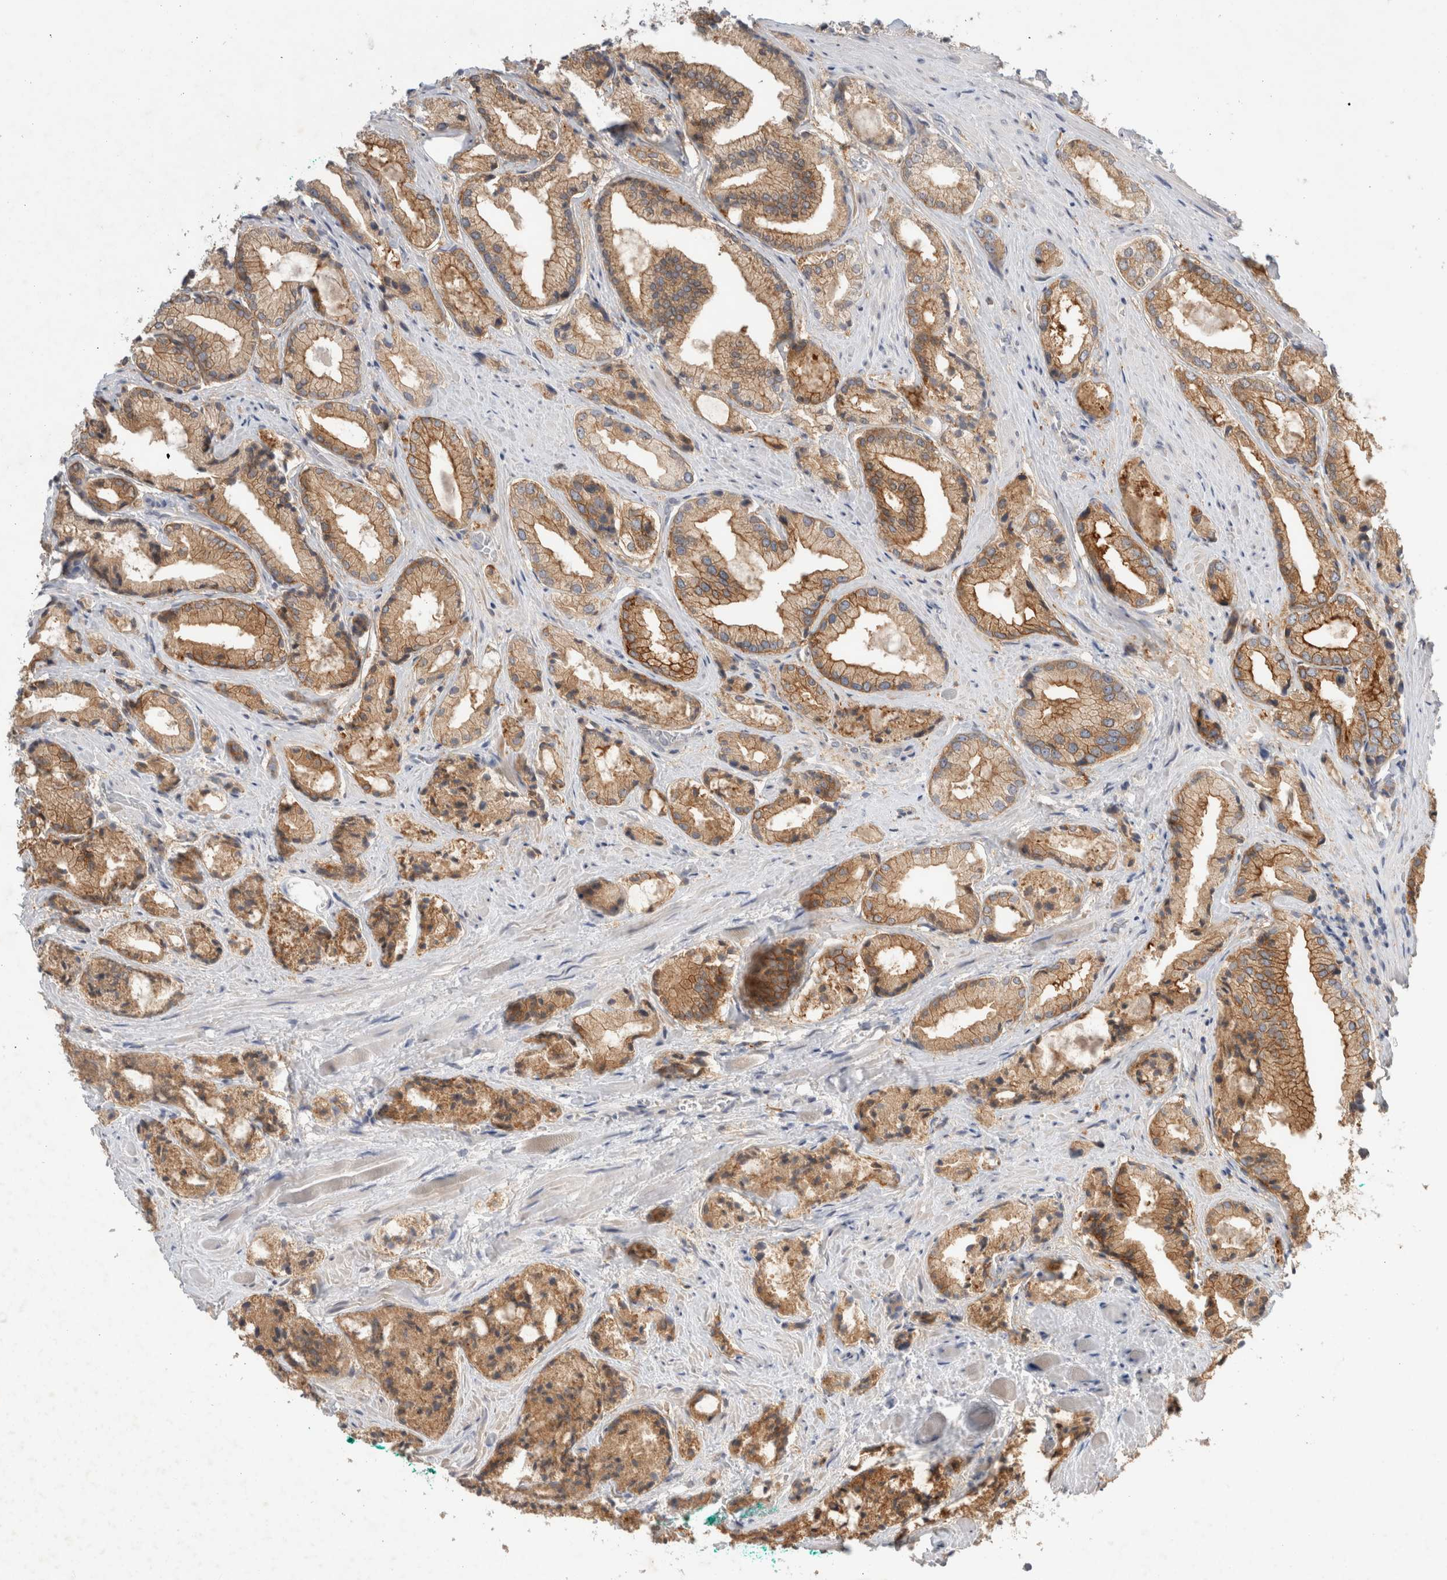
{"staining": {"intensity": "moderate", "quantity": ">75%", "location": "cytoplasmic/membranous"}, "tissue": "prostate cancer", "cell_type": "Tumor cells", "image_type": "cancer", "snomed": [{"axis": "morphology", "description": "Adenocarcinoma, Low grade"}, {"axis": "topography", "description": "Prostate"}], "caption": "Immunohistochemistry image of neoplastic tissue: human prostate cancer (adenocarcinoma (low-grade)) stained using immunohistochemistry (IHC) displays medium levels of moderate protein expression localized specifically in the cytoplasmic/membranous of tumor cells, appearing as a cytoplasmic/membranous brown color.", "gene": "NEDD4L", "patient": {"sex": "male", "age": 62}}